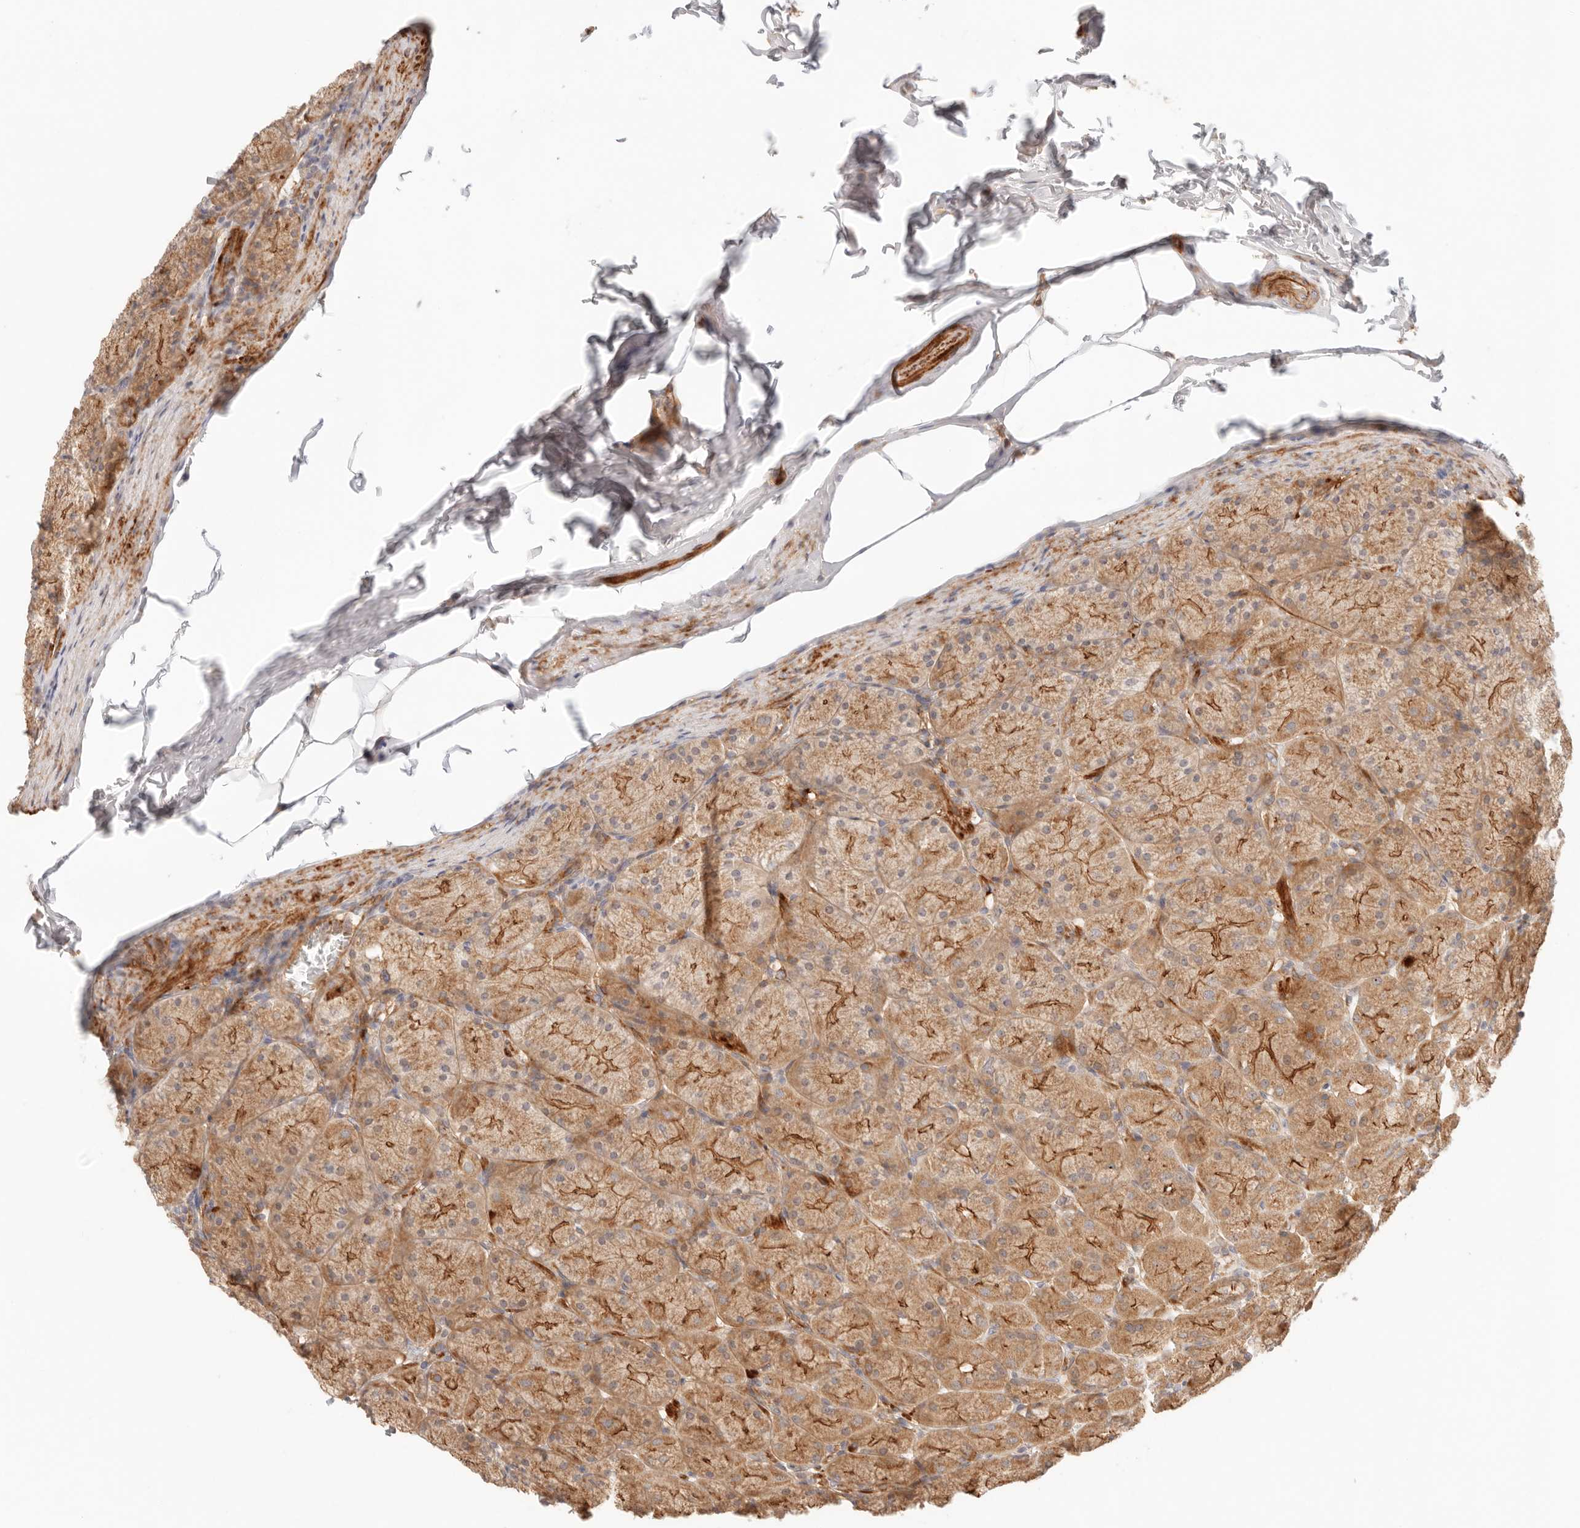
{"staining": {"intensity": "moderate", "quantity": ">75%", "location": "cytoplasmic/membranous"}, "tissue": "stomach", "cell_type": "Glandular cells", "image_type": "normal", "snomed": [{"axis": "morphology", "description": "Normal tissue, NOS"}, {"axis": "topography", "description": "Stomach, upper"}], "caption": "Immunohistochemical staining of benign human stomach displays moderate cytoplasmic/membranous protein staining in approximately >75% of glandular cells.", "gene": "IL1R2", "patient": {"sex": "female", "age": 56}}